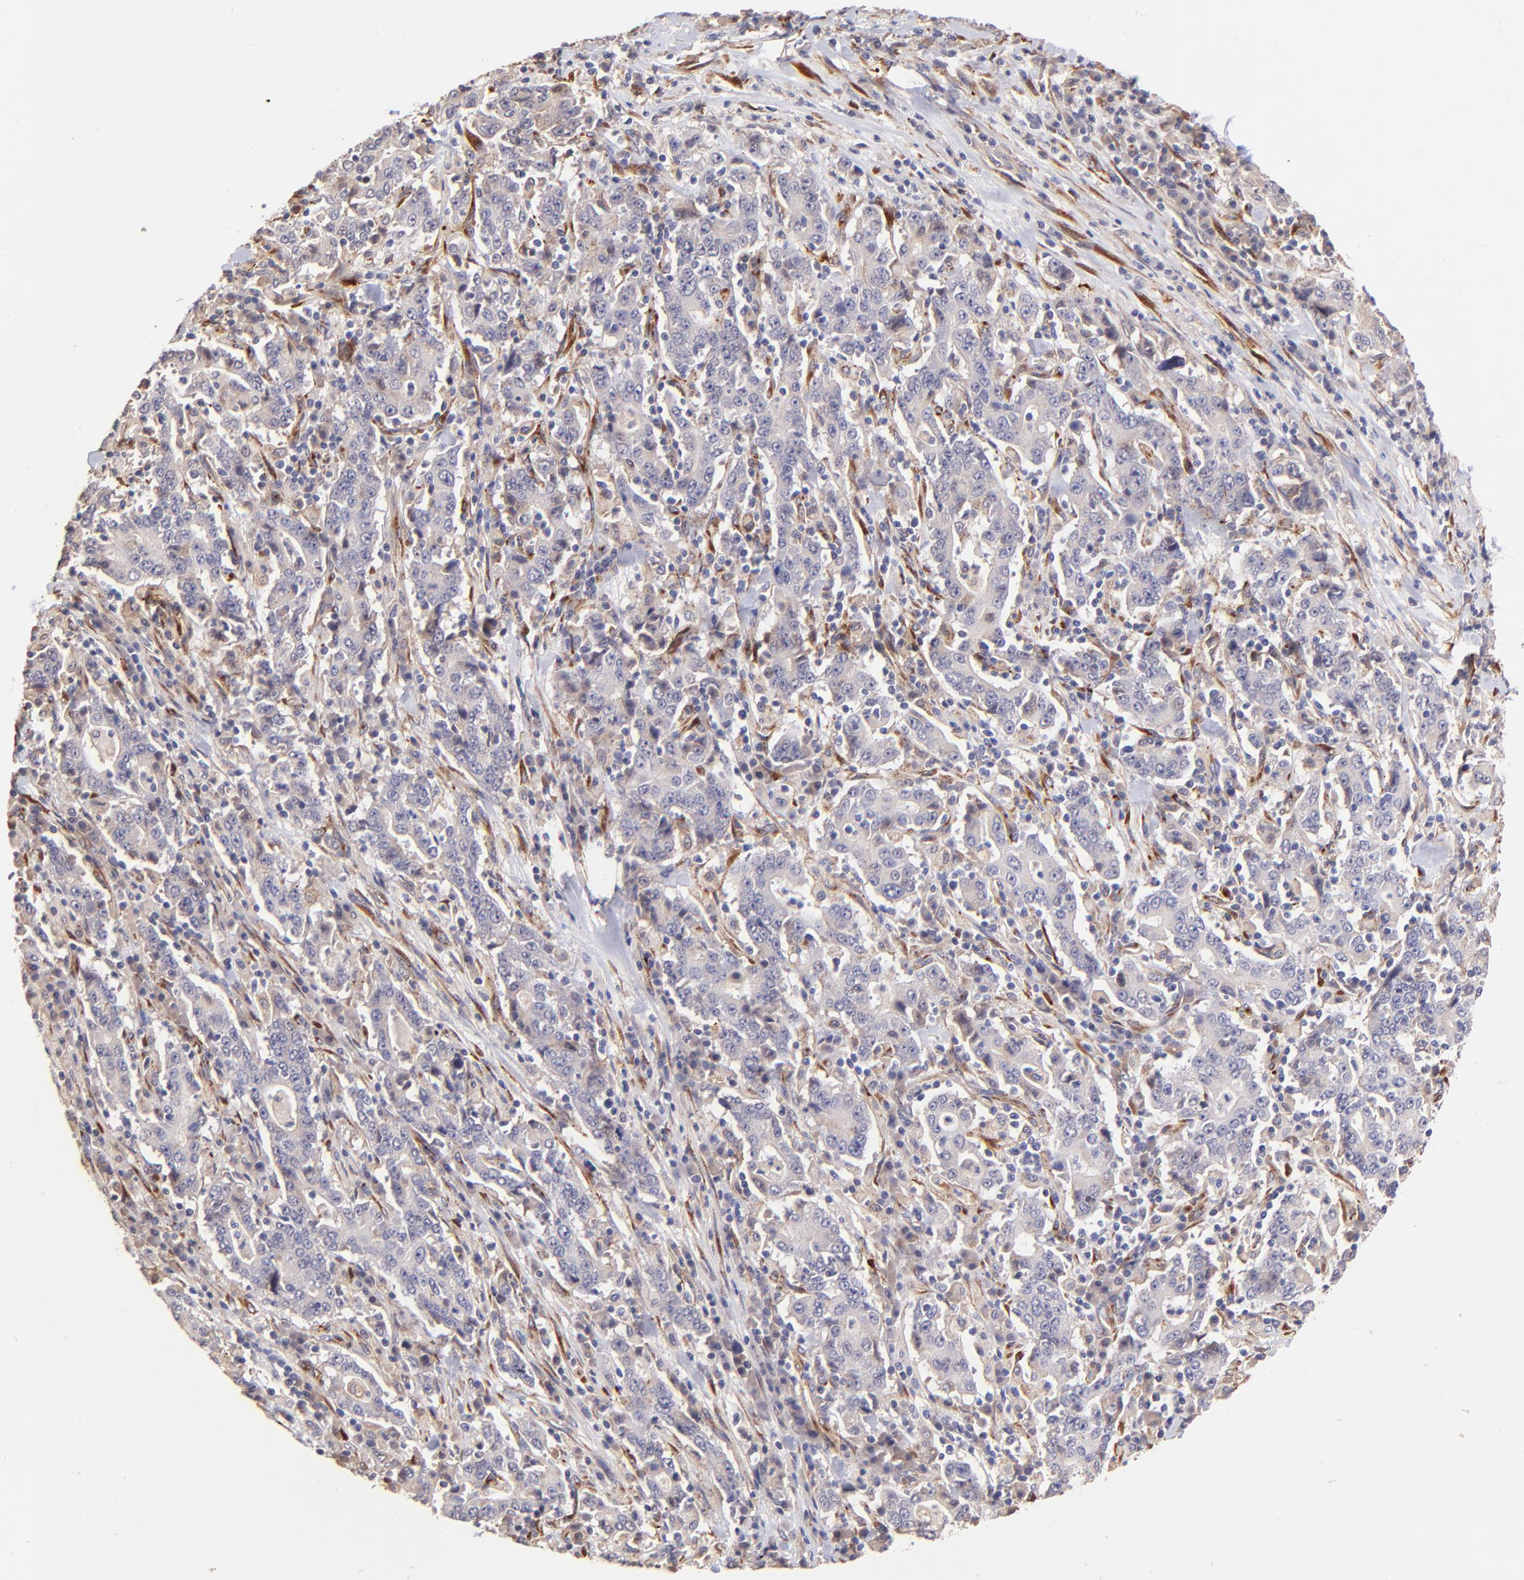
{"staining": {"intensity": "weak", "quantity": "25%-75%", "location": "cytoplasmic/membranous"}, "tissue": "stomach cancer", "cell_type": "Tumor cells", "image_type": "cancer", "snomed": [{"axis": "morphology", "description": "Normal tissue, NOS"}, {"axis": "morphology", "description": "Adenocarcinoma, NOS"}, {"axis": "topography", "description": "Stomach, upper"}, {"axis": "topography", "description": "Stomach"}], "caption": "An image showing weak cytoplasmic/membranous staining in approximately 25%-75% of tumor cells in stomach adenocarcinoma, as visualized by brown immunohistochemical staining.", "gene": "SPARC", "patient": {"sex": "male", "age": 59}}